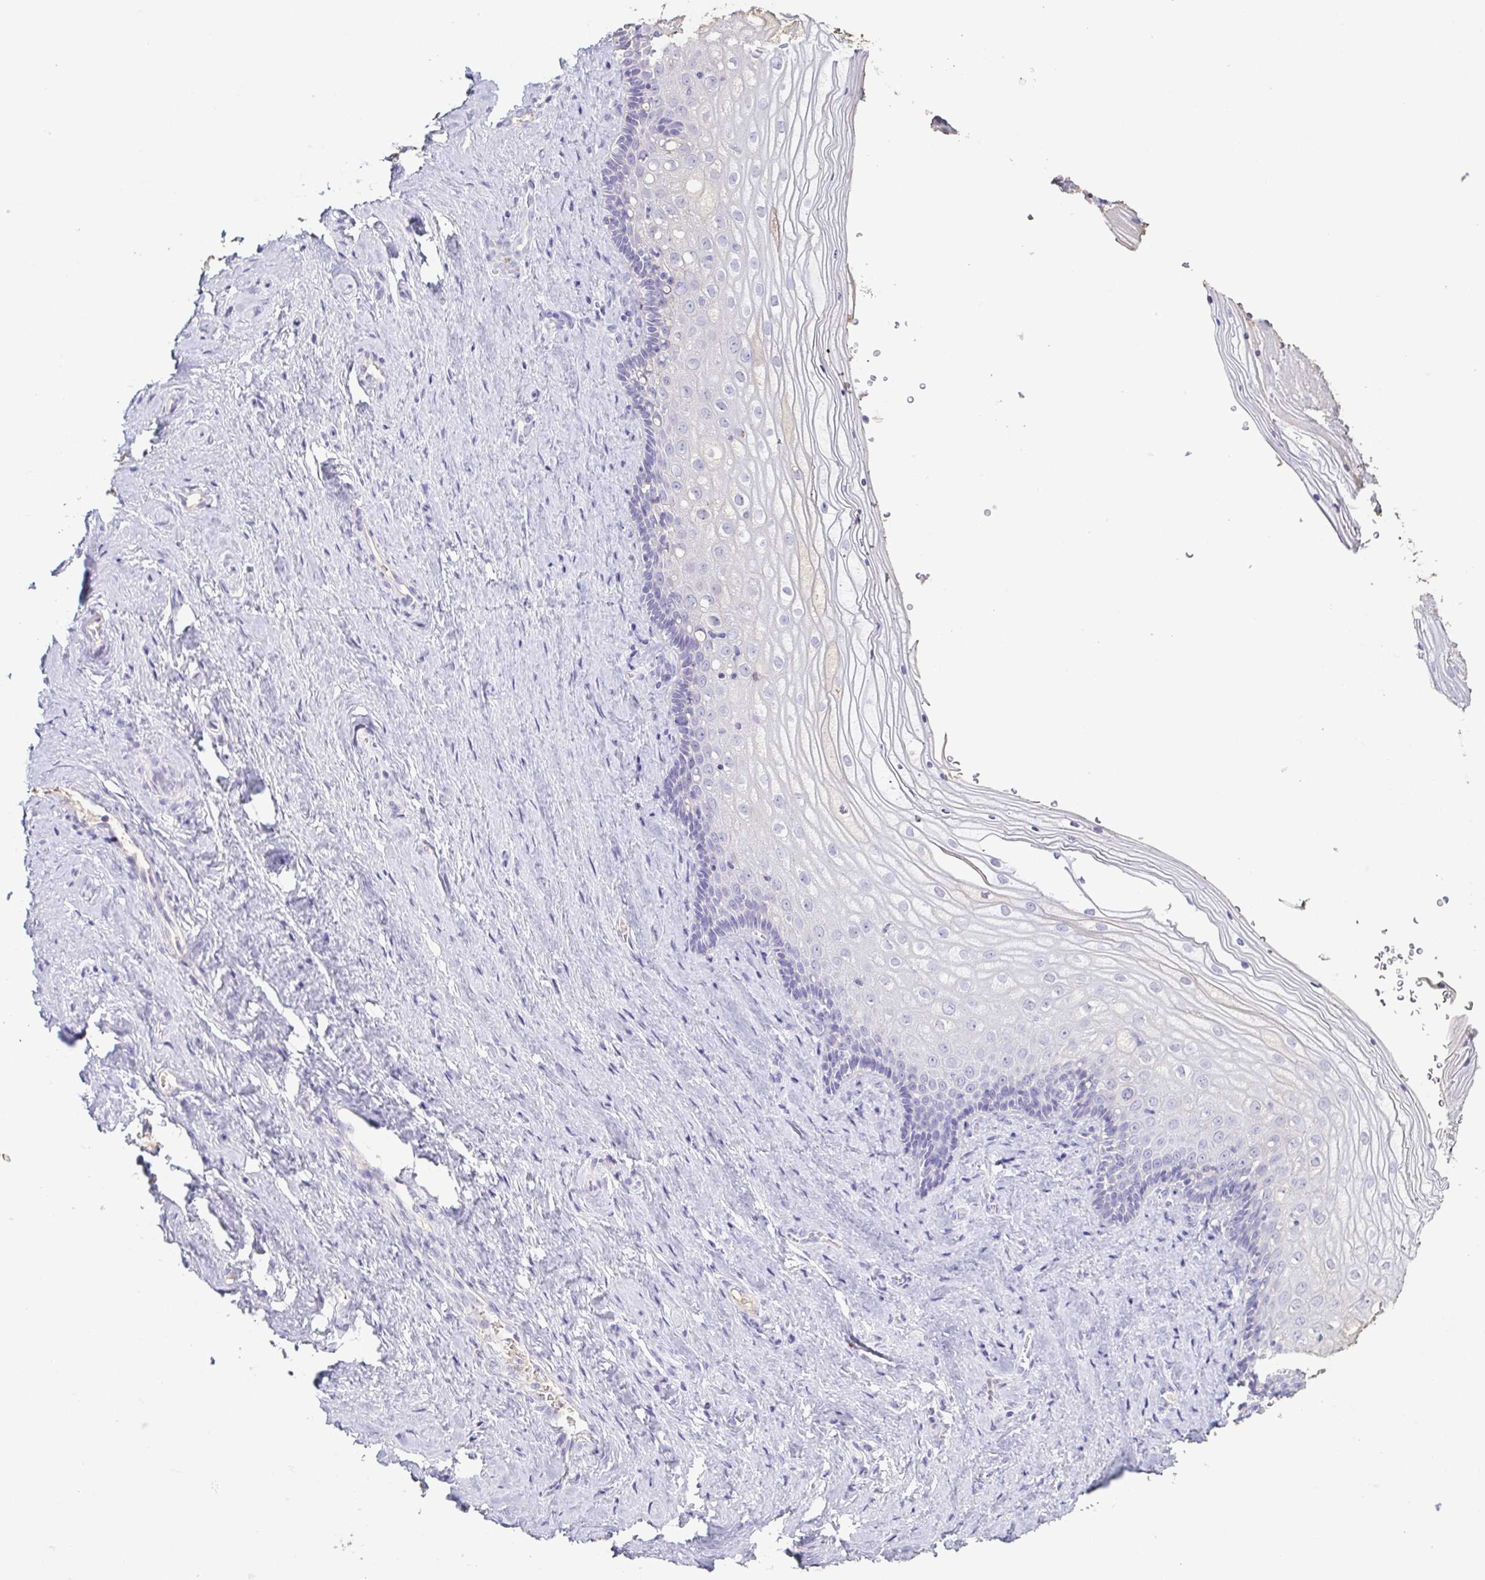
{"staining": {"intensity": "negative", "quantity": "none", "location": "none"}, "tissue": "vagina", "cell_type": "Squamous epithelial cells", "image_type": "normal", "snomed": [{"axis": "morphology", "description": "Normal tissue, NOS"}, {"axis": "topography", "description": "Vagina"}], "caption": "High magnification brightfield microscopy of normal vagina stained with DAB (3,3'-diaminobenzidine) (brown) and counterstained with hematoxylin (blue): squamous epithelial cells show no significant staining.", "gene": "BPIFA2", "patient": {"sex": "female", "age": 42}}